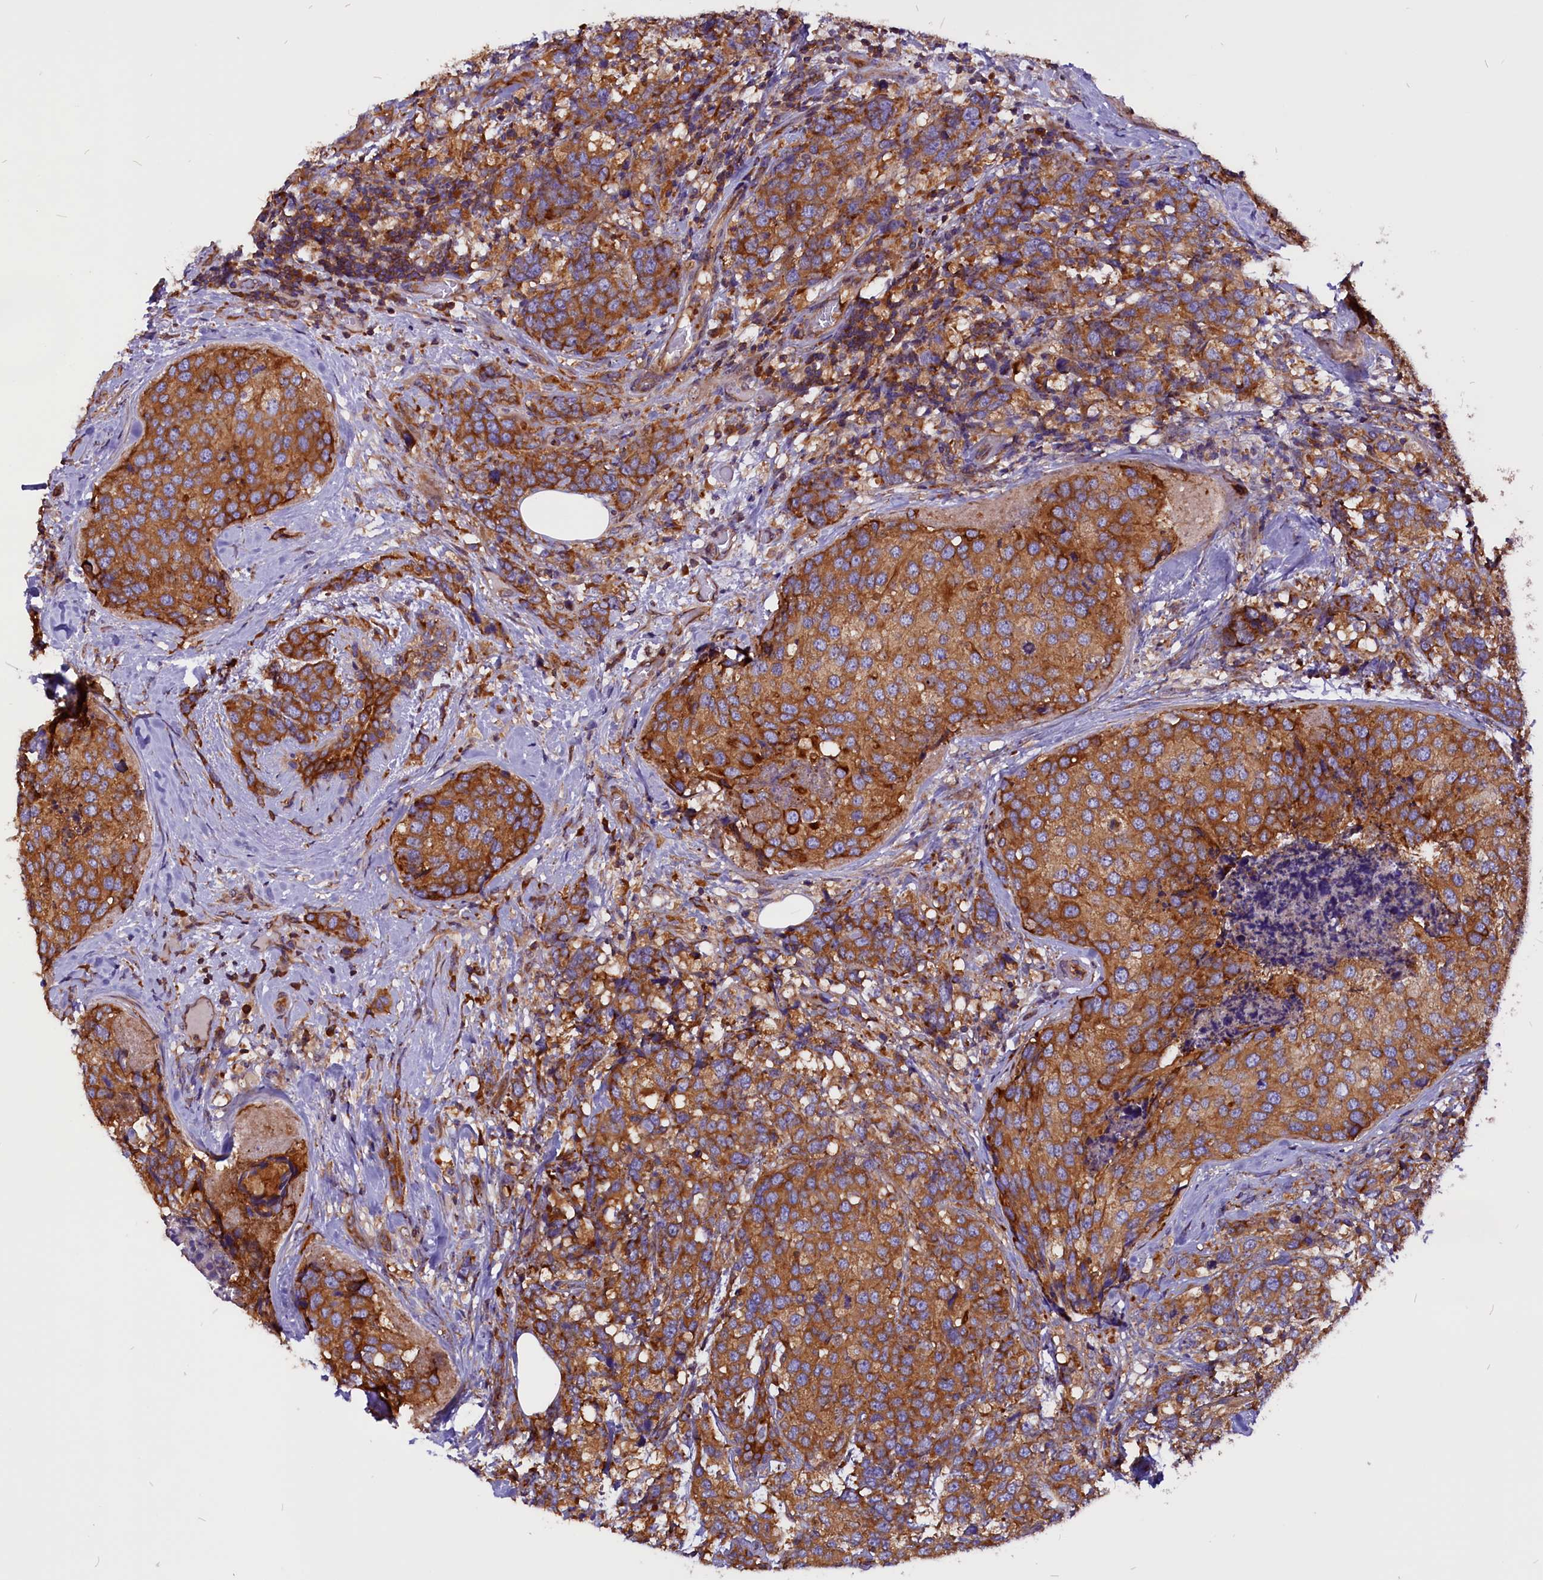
{"staining": {"intensity": "moderate", "quantity": ">75%", "location": "cytoplasmic/membranous"}, "tissue": "breast cancer", "cell_type": "Tumor cells", "image_type": "cancer", "snomed": [{"axis": "morphology", "description": "Lobular carcinoma"}, {"axis": "topography", "description": "Breast"}], "caption": "Breast cancer stained with a brown dye reveals moderate cytoplasmic/membranous positive positivity in approximately >75% of tumor cells.", "gene": "EIF3G", "patient": {"sex": "female", "age": 59}}